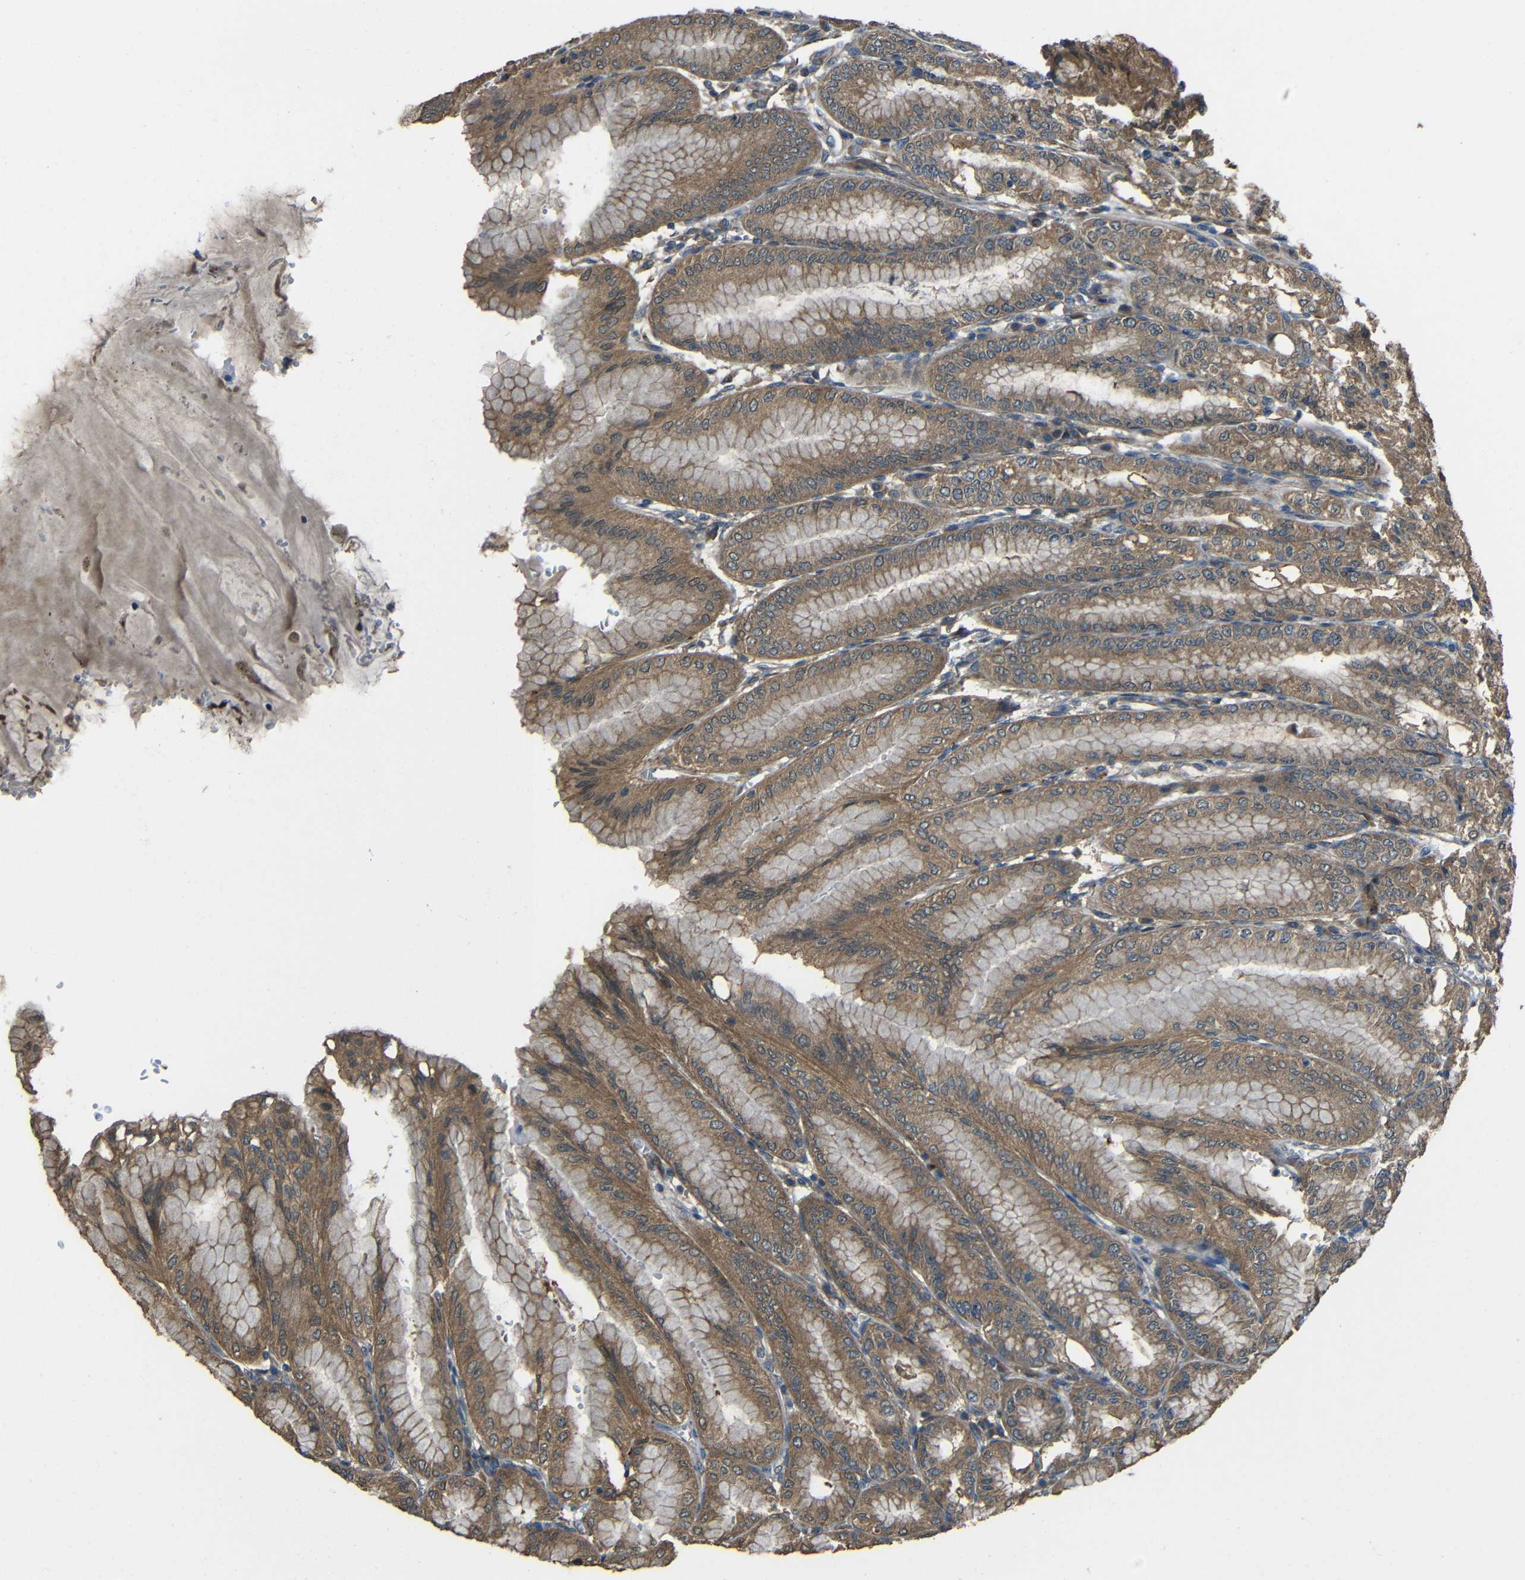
{"staining": {"intensity": "moderate", "quantity": ">75%", "location": "cytoplasmic/membranous"}, "tissue": "stomach", "cell_type": "Glandular cells", "image_type": "normal", "snomed": [{"axis": "morphology", "description": "Normal tissue, NOS"}, {"axis": "topography", "description": "Stomach, lower"}], "caption": "Stomach stained with a brown dye reveals moderate cytoplasmic/membranous positive positivity in about >75% of glandular cells.", "gene": "ACACA", "patient": {"sex": "male", "age": 71}}